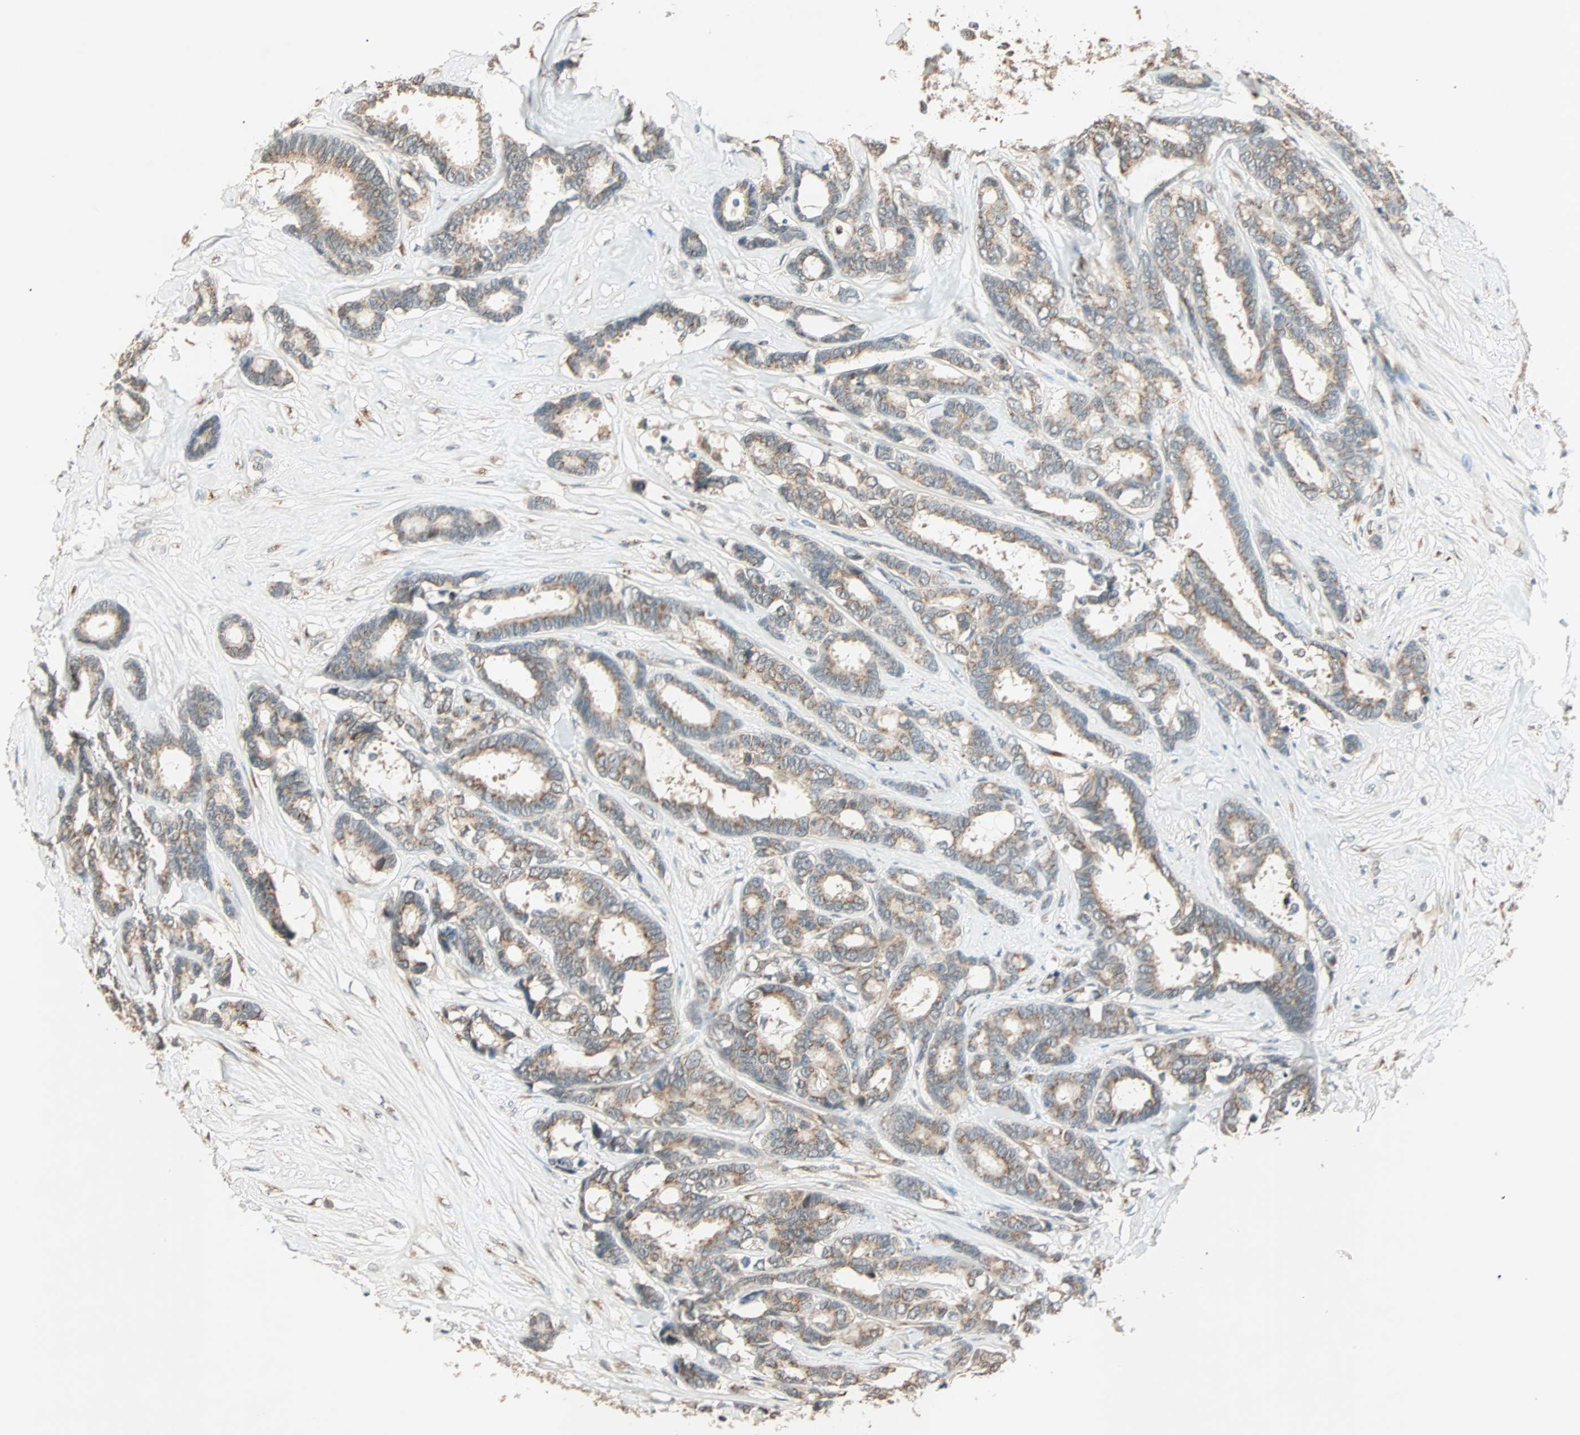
{"staining": {"intensity": "weak", "quantity": "25%-75%", "location": "cytoplasmic/membranous"}, "tissue": "breast cancer", "cell_type": "Tumor cells", "image_type": "cancer", "snomed": [{"axis": "morphology", "description": "Duct carcinoma"}, {"axis": "topography", "description": "Breast"}], "caption": "A low amount of weak cytoplasmic/membranous staining is present in about 25%-75% of tumor cells in invasive ductal carcinoma (breast) tissue. Using DAB (3,3'-diaminobenzidine) (brown) and hematoxylin (blue) stains, captured at high magnification using brightfield microscopy.", "gene": "PRDM2", "patient": {"sex": "female", "age": 87}}